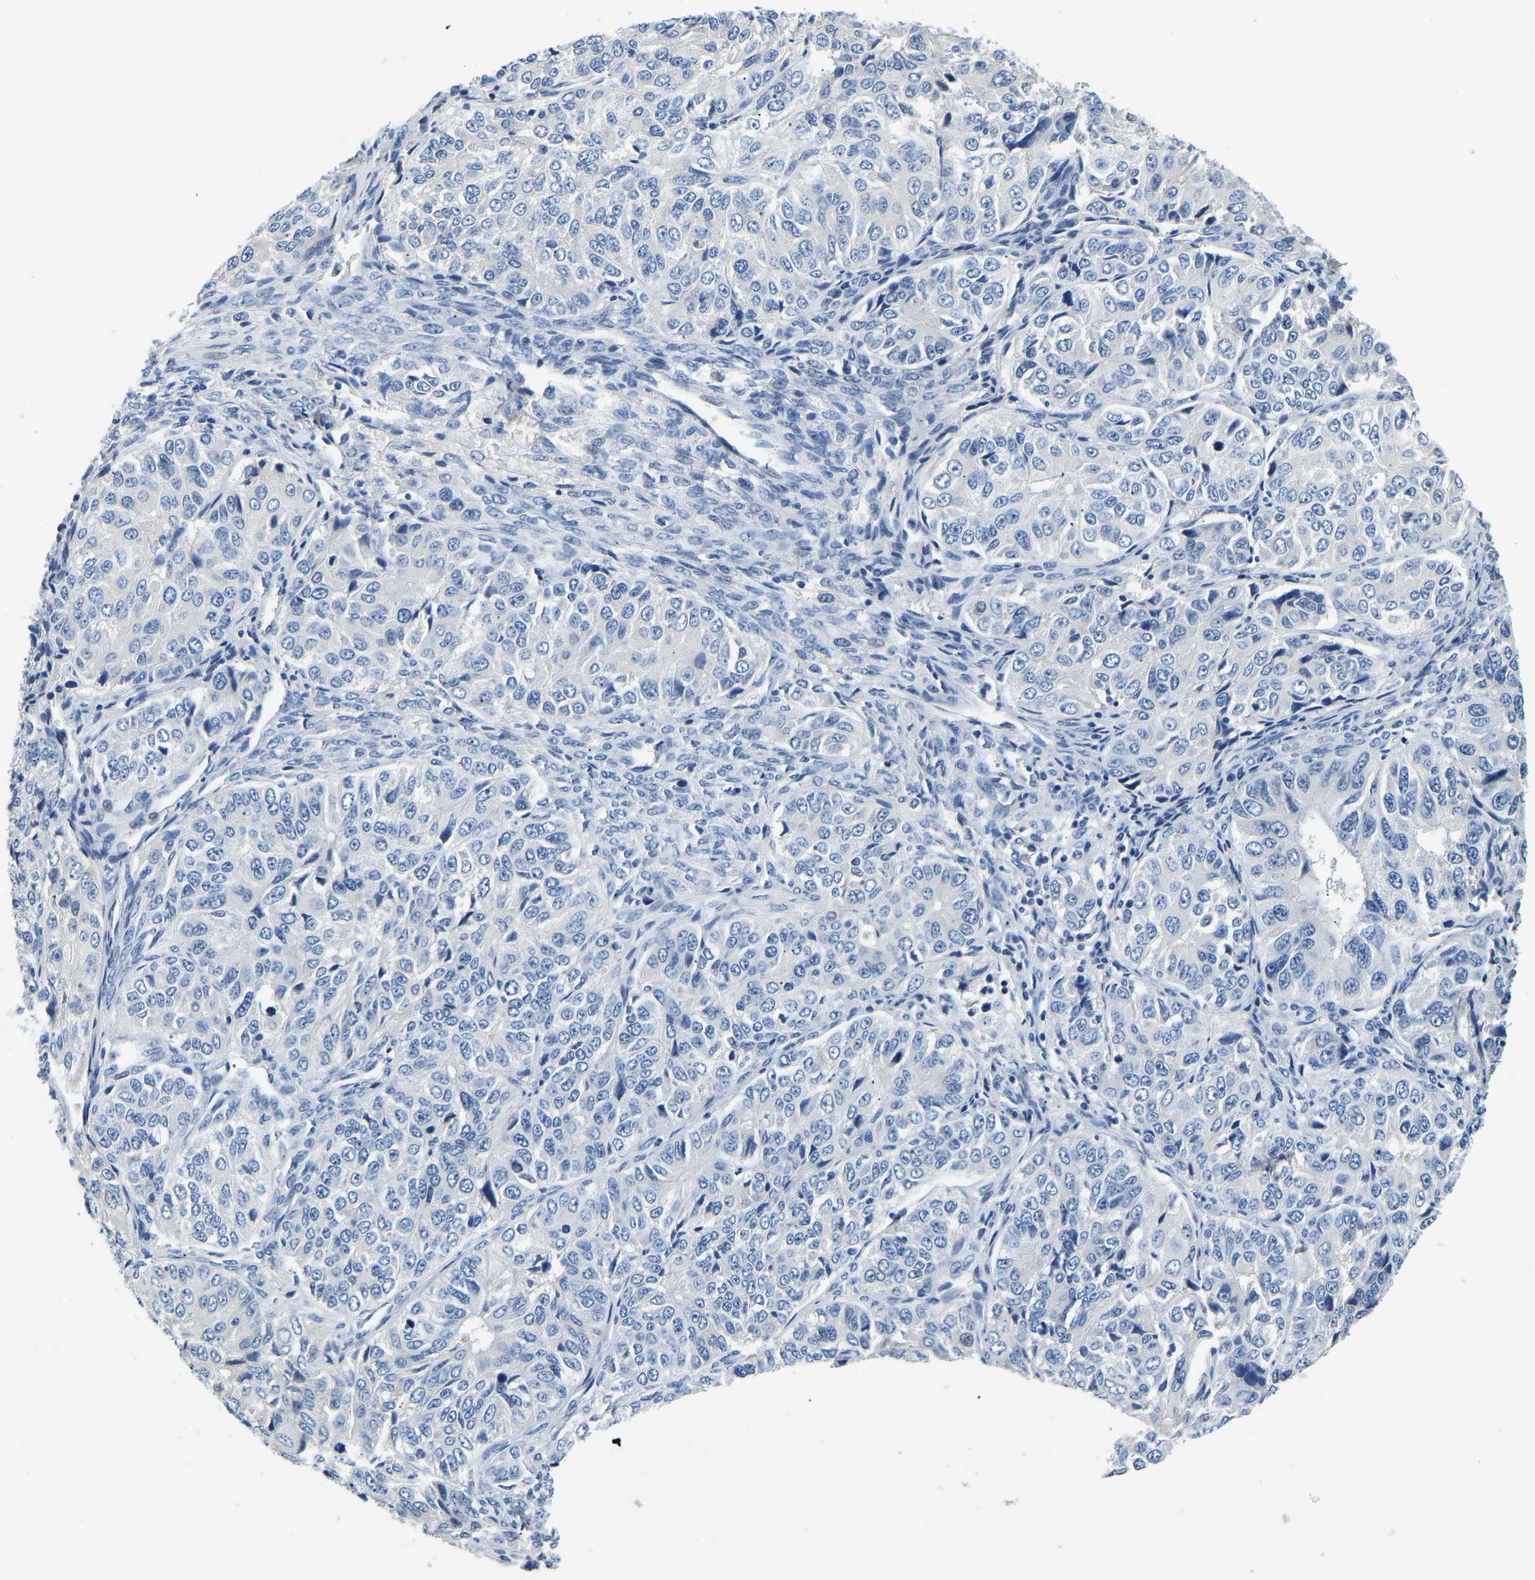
{"staining": {"intensity": "negative", "quantity": "none", "location": "none"}, "tissue": "ovarian cancer", "cell_type": "Tumor cells", "image_type": "cancer", "snomed": [{"axis": "morphology", "description": "Carcinoma, endometroid"}, {"axis": "topography", "description": "Ovary"}], "caption": "Tumor cells show no significant protein expression in ovarian cancer (endometroid carcinoma). (DAB immunohistochemistry (IHC), high magnification).", "gene": "PCK2", "patient": {"sex": "female", "age": 51}}